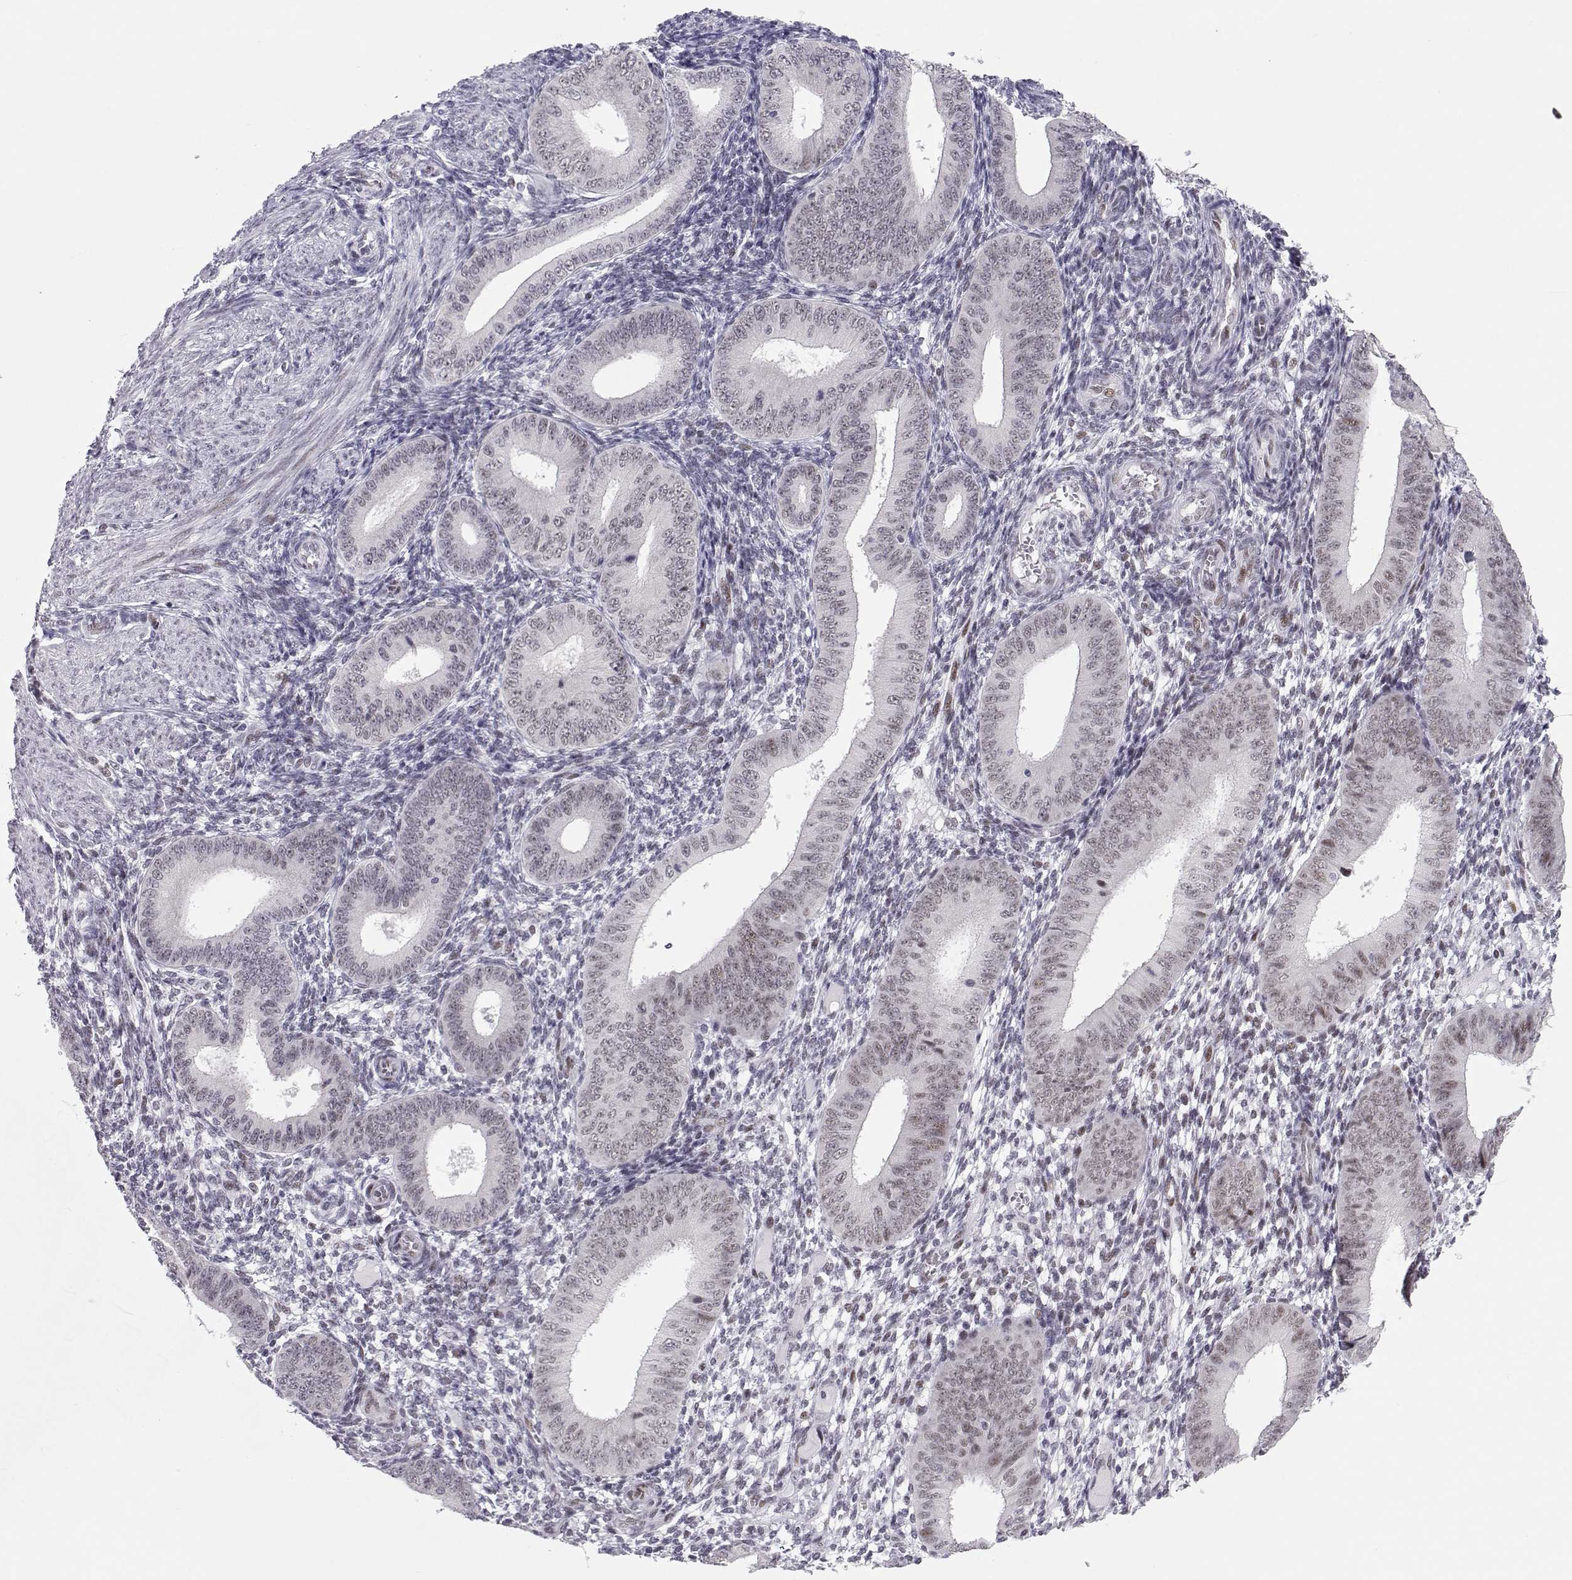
{"staining": {"intensity": "weak", "quantity": "<25%", "location": "nuclear"}, "tissue": "endometrium", "cell_type": "Cells in endometrial stroma", "image_type": "normal", "snomed": [{"axis": "morphology", "description": "Normal tissue, NOS"}, {"axis": "topography", "description": "Endometrium"}], "caption": "Cells in endometrial stroma show no significant staining in normal endometrium.", "gene": "SIX6", "patient": {"sex": "female", "age": 39}}